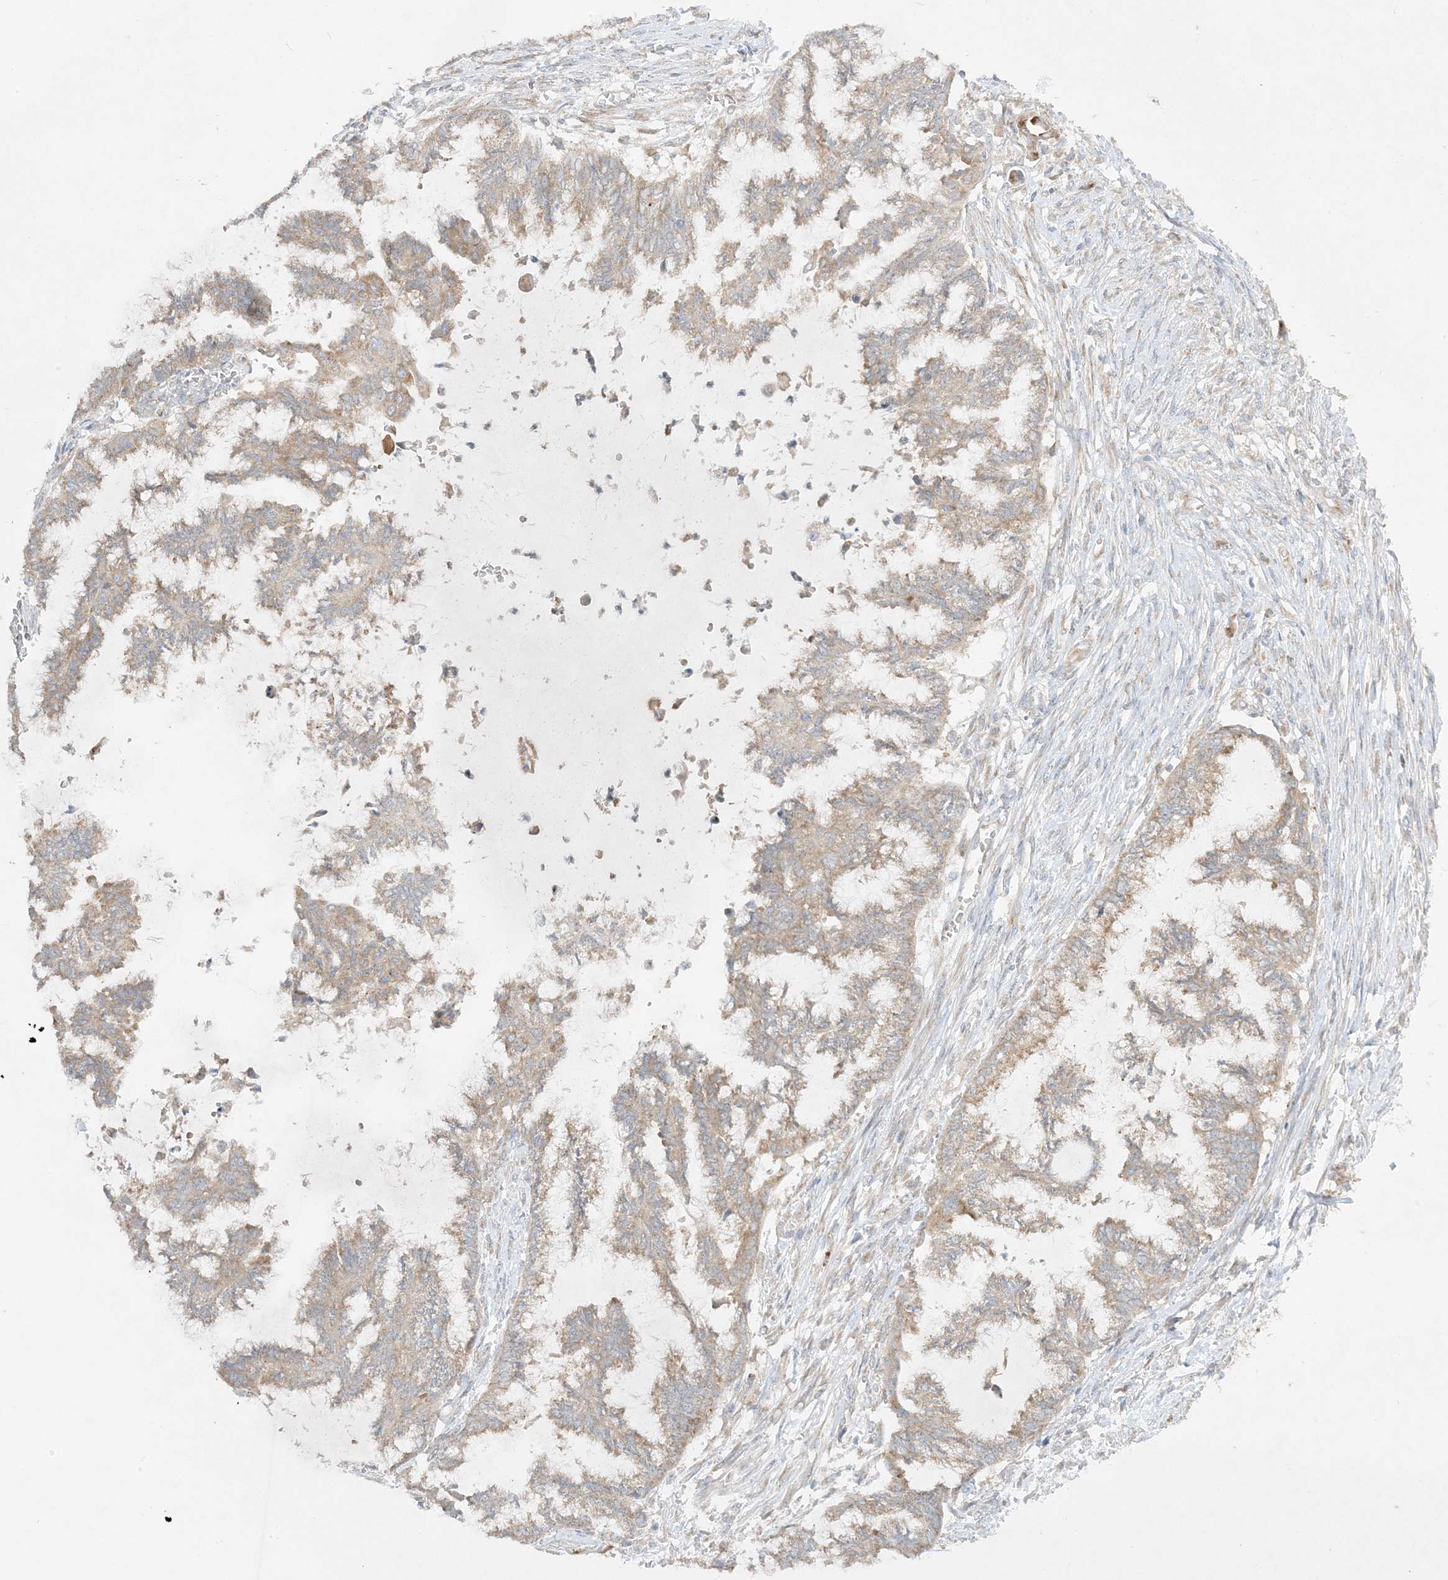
{"staining": {"intensity": "weak", "quantity": ">75%", "location": "cytoplasmic/membranous"}, "tissue": "endometrial cancer", "cell_type": "Tumor cells", "image_type": "cancer", "snomed": [{"axis": "morphology", "description": "Adenocarcinoma, NOS"}, {"axis": "topography", "description": "Endometrium"}], "caption": "Immunohistochemistry (IHC) histopathology image of neoplastic tissue: human endometrial cancer stained using immunohistochemistry demonstrates low levels of weak protein expression localized specifically in the cytoplasmic/membranous of tumor cells, appearing as a cytoplasmic/membranous brown color.", "gene": "RPP40", "patient": {"sex": "female", "age": 86}}